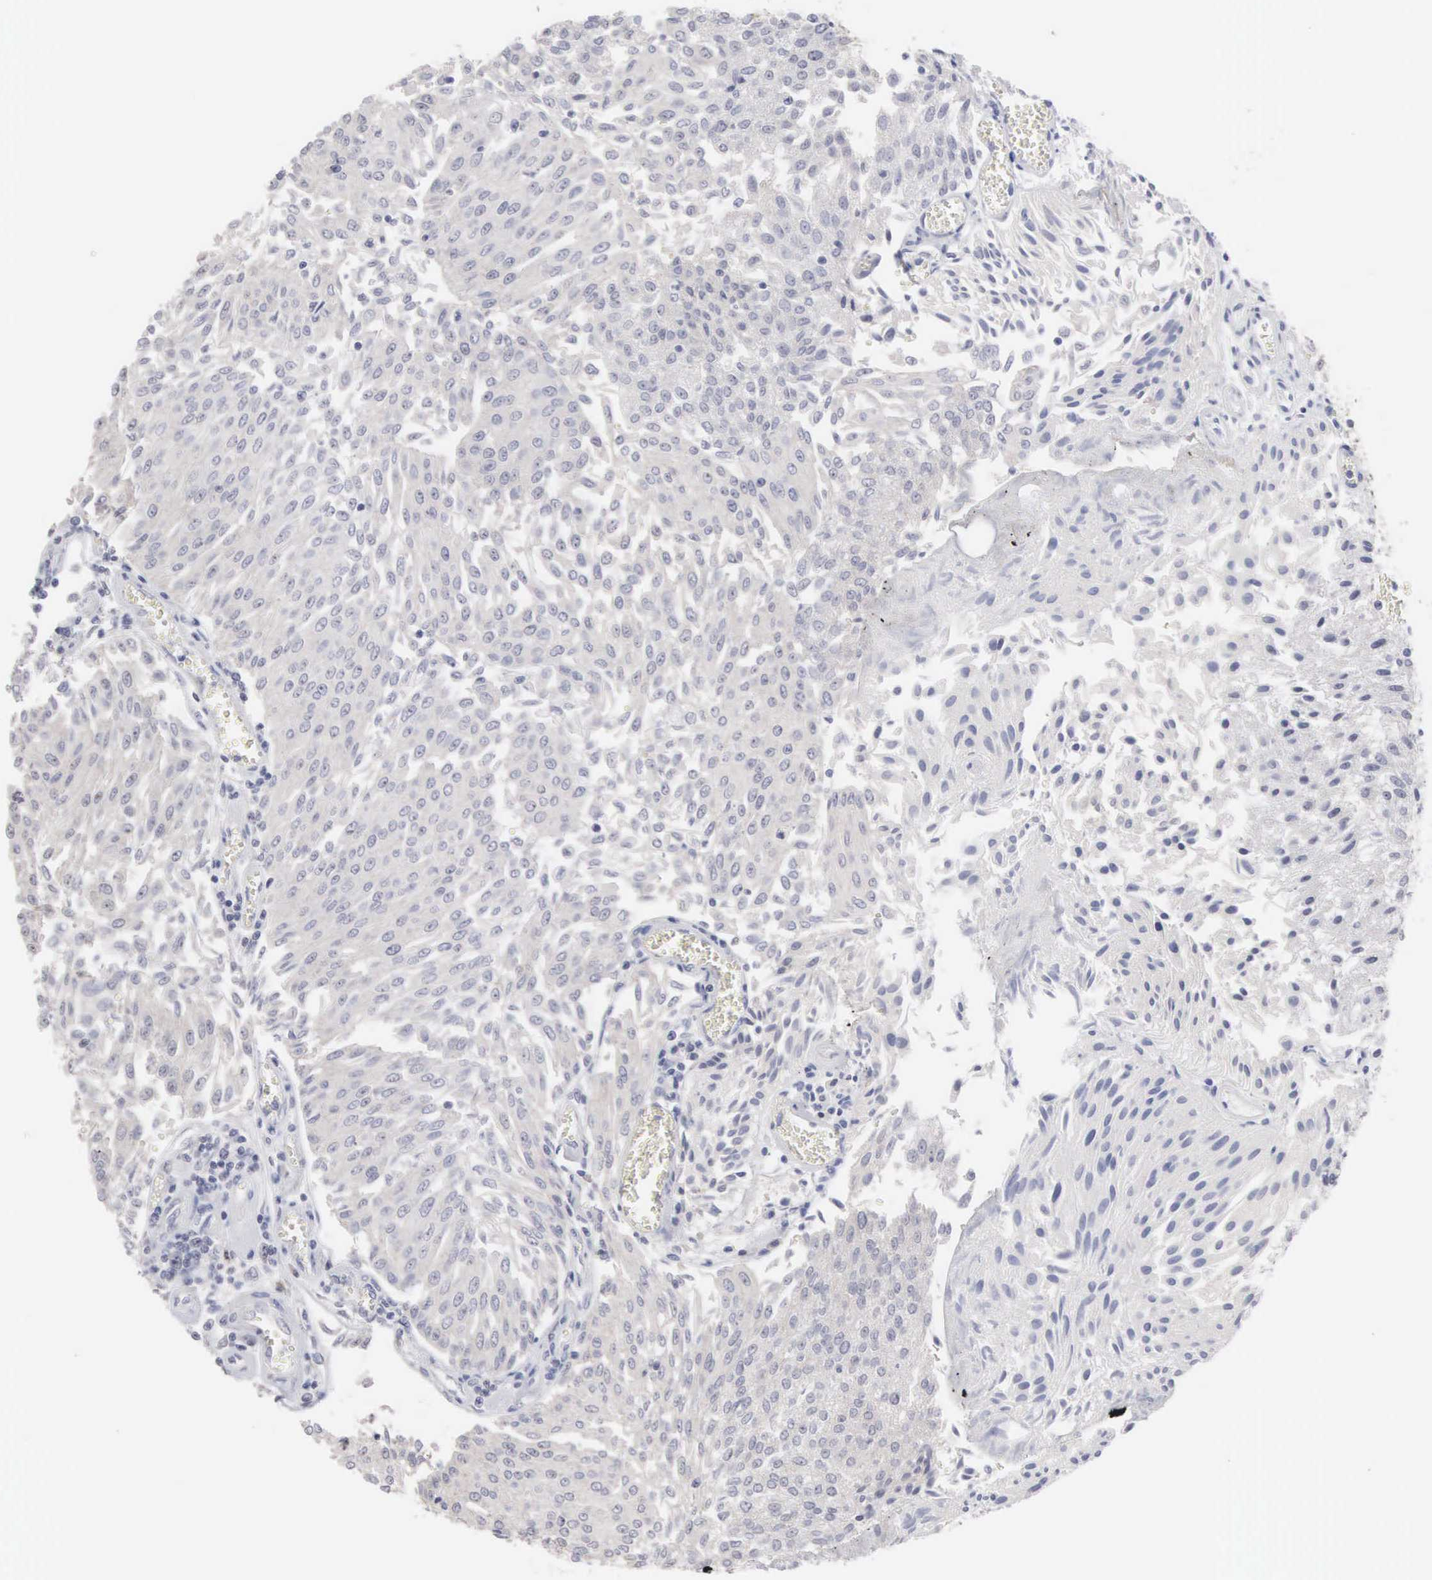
{"staining": {"intensity": "negative", "quantity": "none", "location": "none"}, "tissue": "urothelial cancer", "cell_type": "Tumor cells", "image_type": "cancer", "snomed": [{"axis": "morphology", "description": "Urothelial carcinoma, Low grade"}, {"axis": "topography", "description": "Urinary bladder"}], "caption": "Human urothelial cancer stained for a protein using immunohistochemistry shows no expression in tumor cells.", "gene": "ACOT4", "patient": {"sex": "male", "age": 86}}